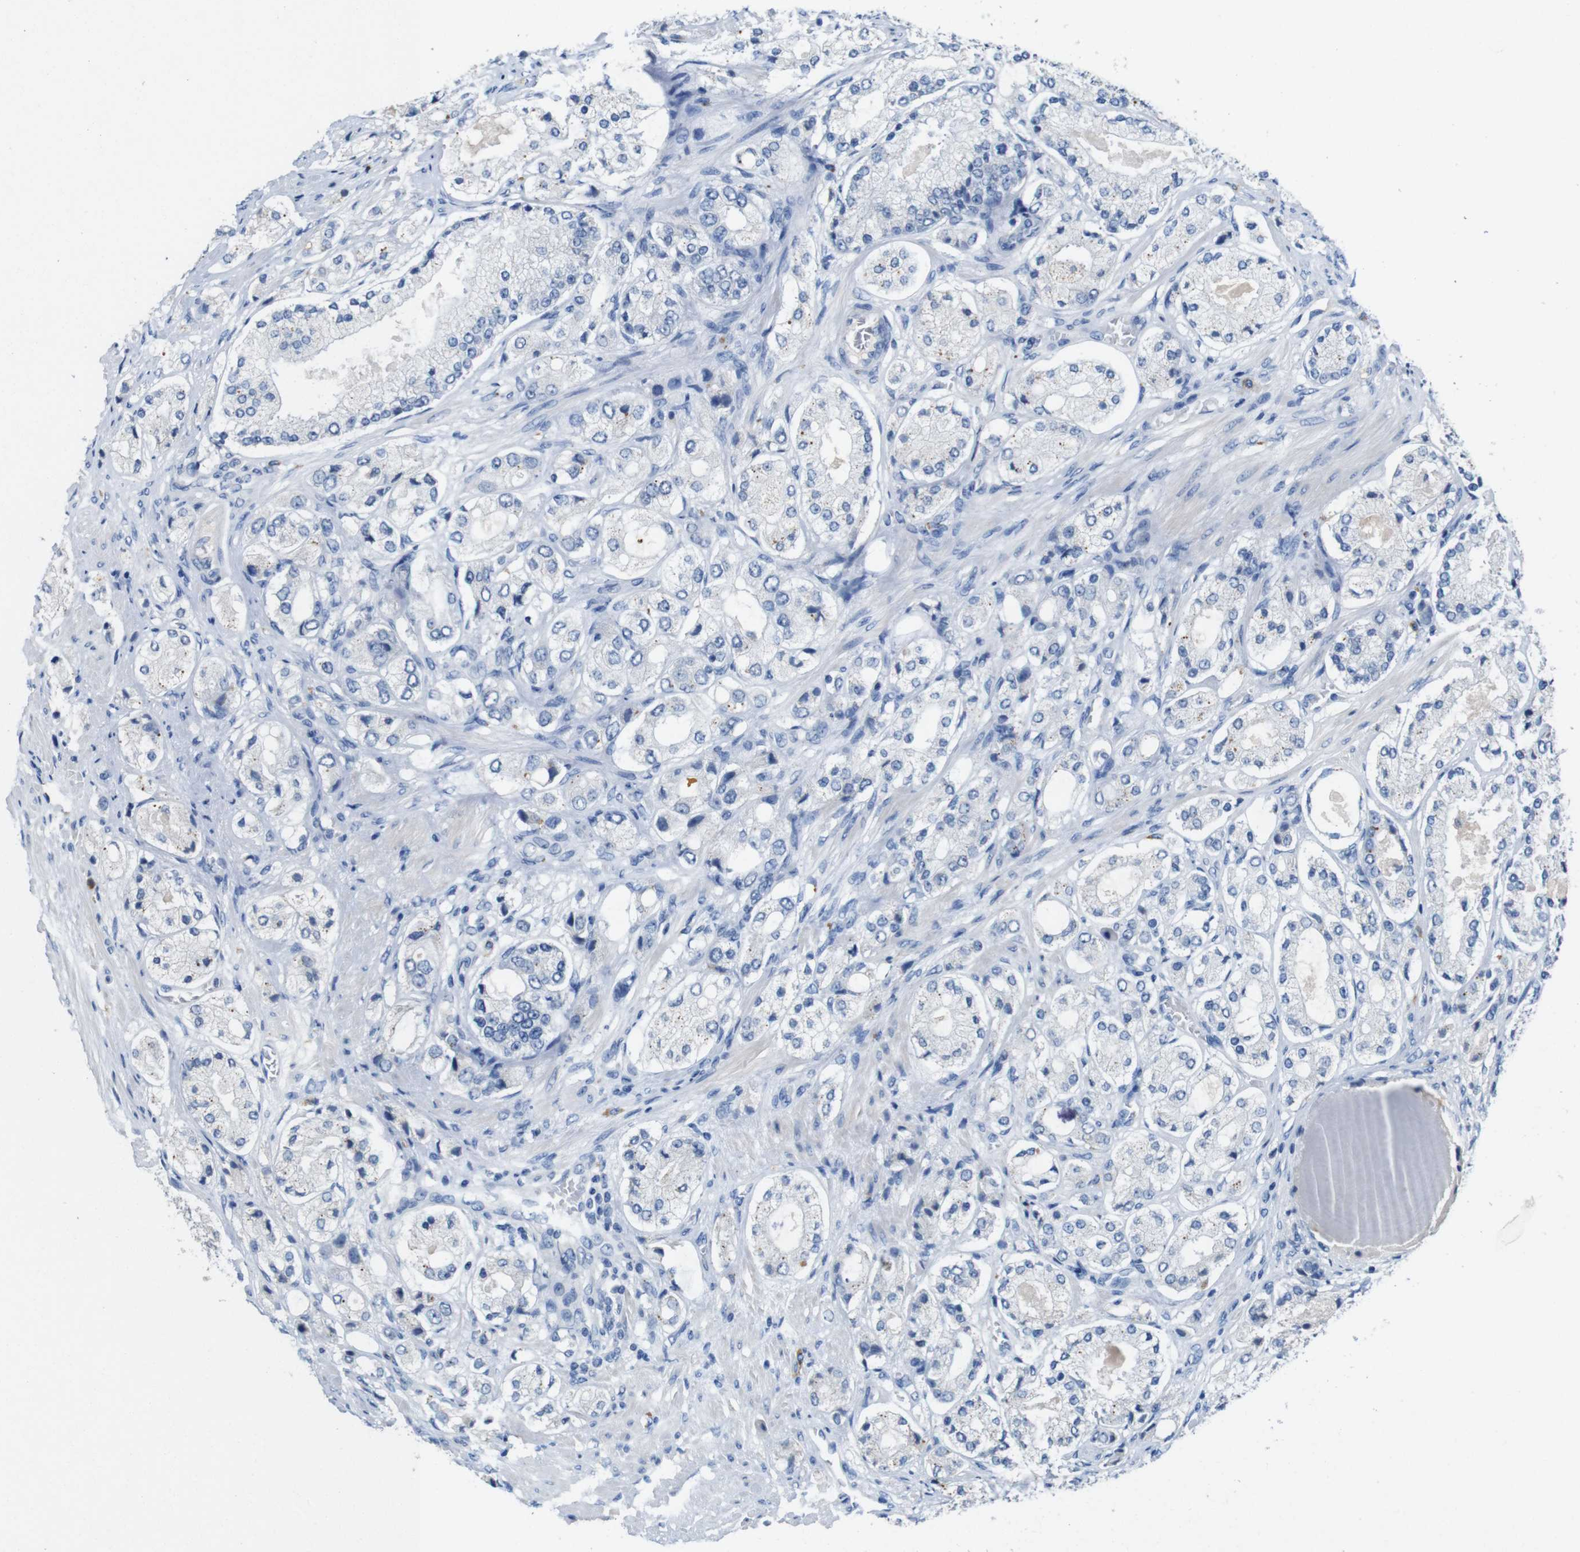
{"staining": {"intensity": "negative", "quantity": "none", "location": "none"}, "tissue": "prostate cancer", "cell_type": "Tumor cells", "image_type": "cancer", "snomed": [{"axis": "morphology", "description": "Adenocarcinoma, High grade"}, {"axis": "topography", "description": "Prostate"}], "caption": "IHC histopathology image of prostate cancer (high-grade adenocarcinoma) stained for a protein (brown), which displays no positivity in tumor cells. (Stains: DAB immunohistochemistry with hematoxylin counter stain, Microscopy: brightfield microscopy at high magnification).", "gene": "SLC2A8", "patient": {"sex": "male", "age": 65}}